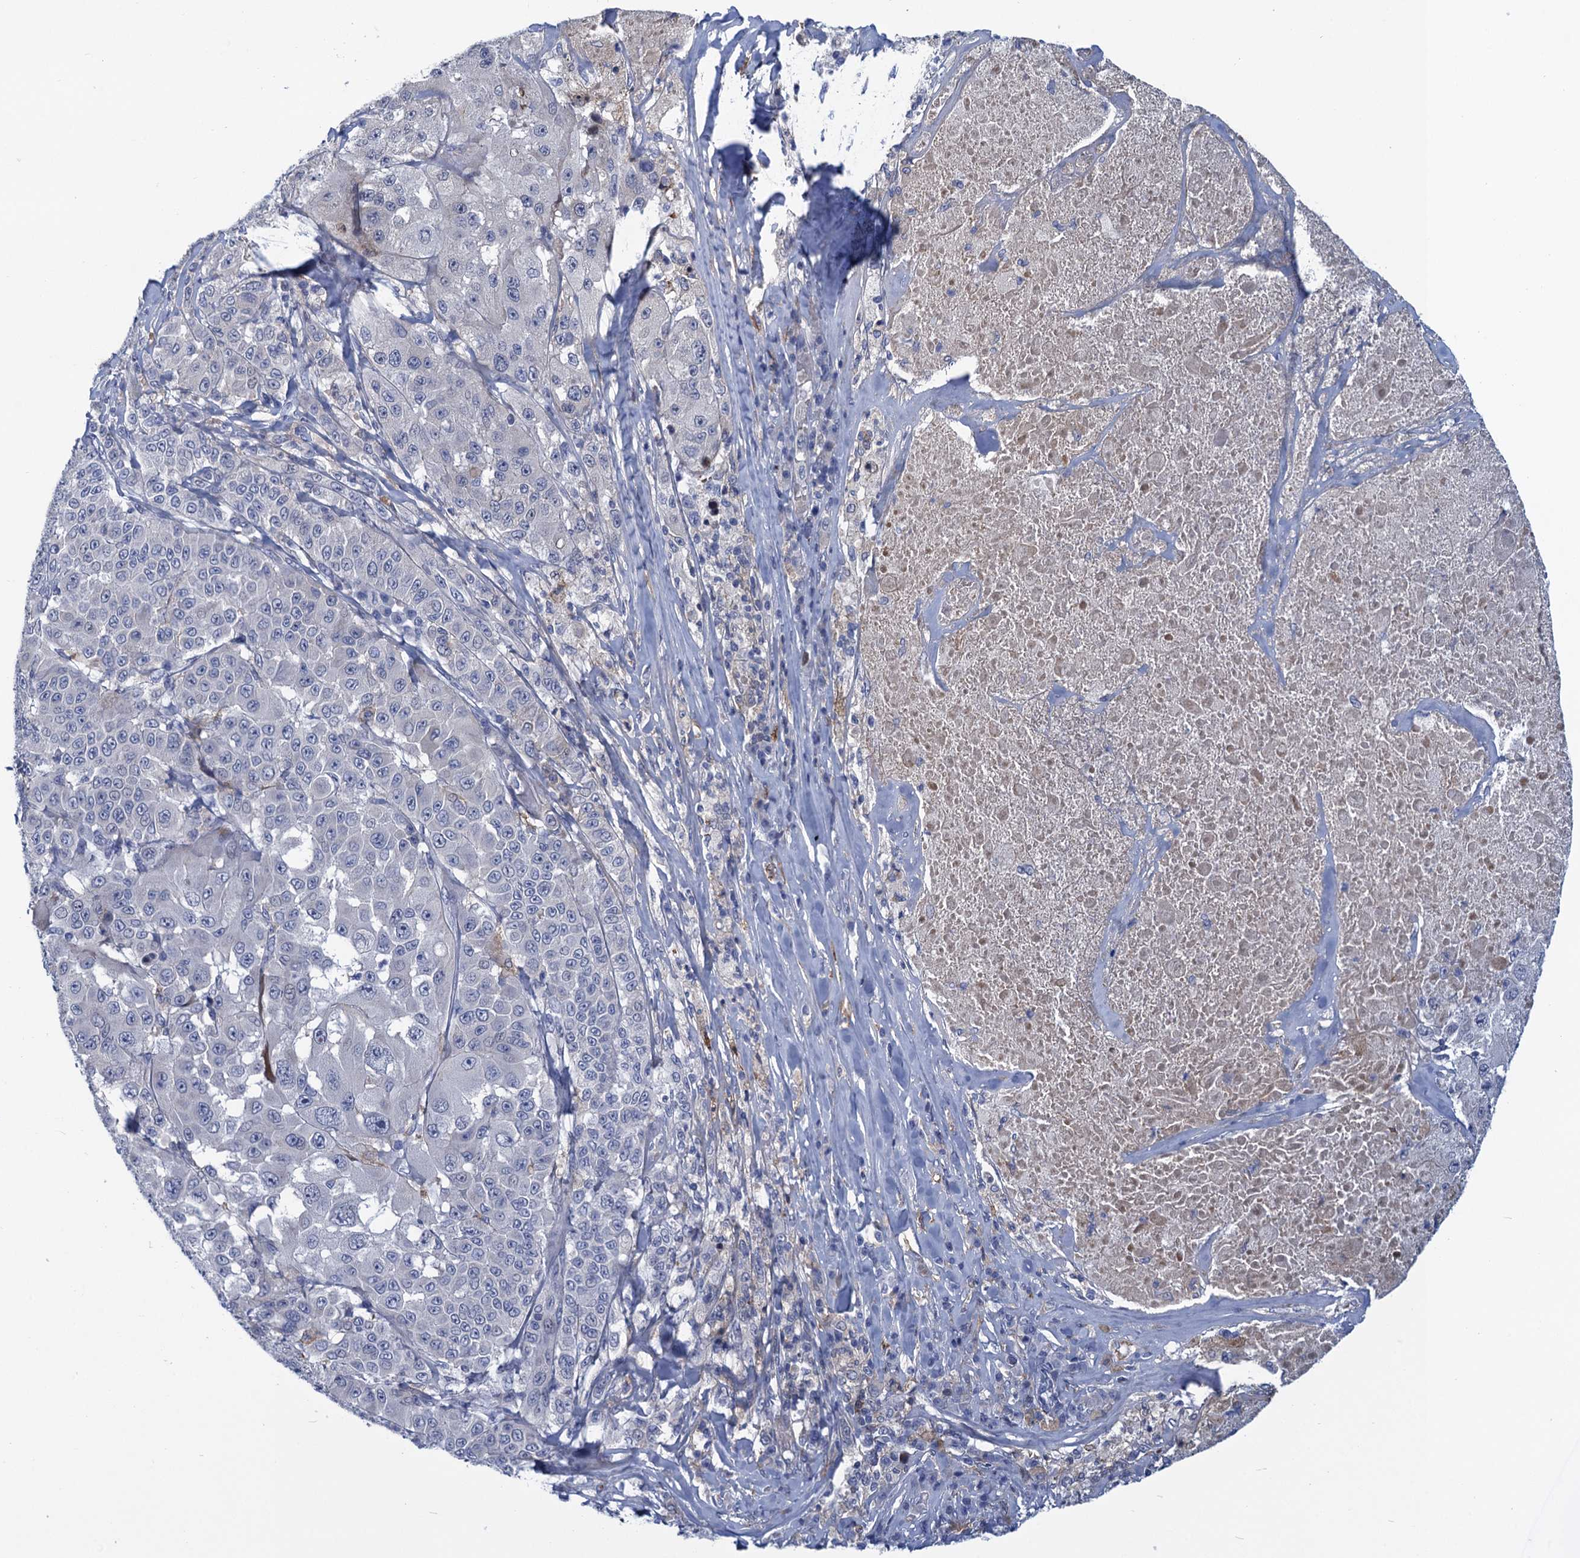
{"staining": {"intensity": "negative", "quantity": "none", "location": "none"}, "tissue": "melanoma", "cell_type": "Tumor cells", "image_type": "cancer", "snomed": [{"axis": "morphology", "description": "Malignant melanoma, Metastatic site"}, {"axis": "topography", "description": "Lymph node"}], "caption": "This is an immunohistochemistry (IHC) photomicrograph of melanoma. There is no staining in tumor cells.", "gene": "DNHD1", "patient": {"sex": "male", "age": 62}}